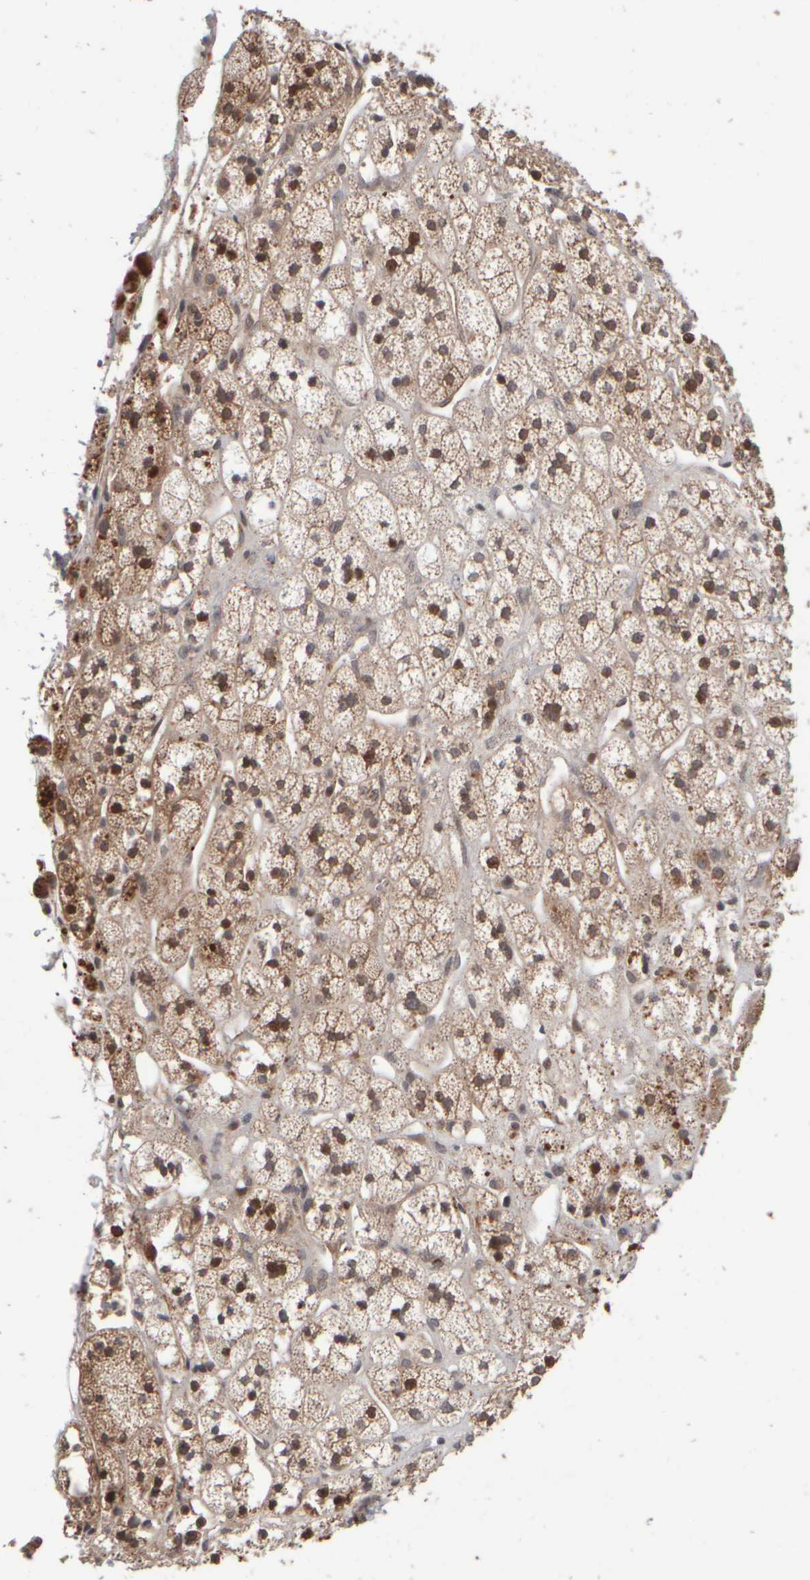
{"staining": {"intensity": "strong", "quantity": ">75%", "location": "cytoplasmic/membranous,nuclear"}, "tissue": "adrenal gland", "cell_type": "Glandular cells", "image_type": "normal", "snomed": [{"axis": "morphology", "description": "Normal tissue, NOS"}, {"axis": "topography", "description": "Adrenal gland"}], "caption": "A high amount of strong cytoplasmic/membranous,nuclear staining is appreciated in about >75% of glandular cells in unremarkable adrenal gland.", "gene": "ABHD11", "patient": {"sex": "male", "age": 56}}